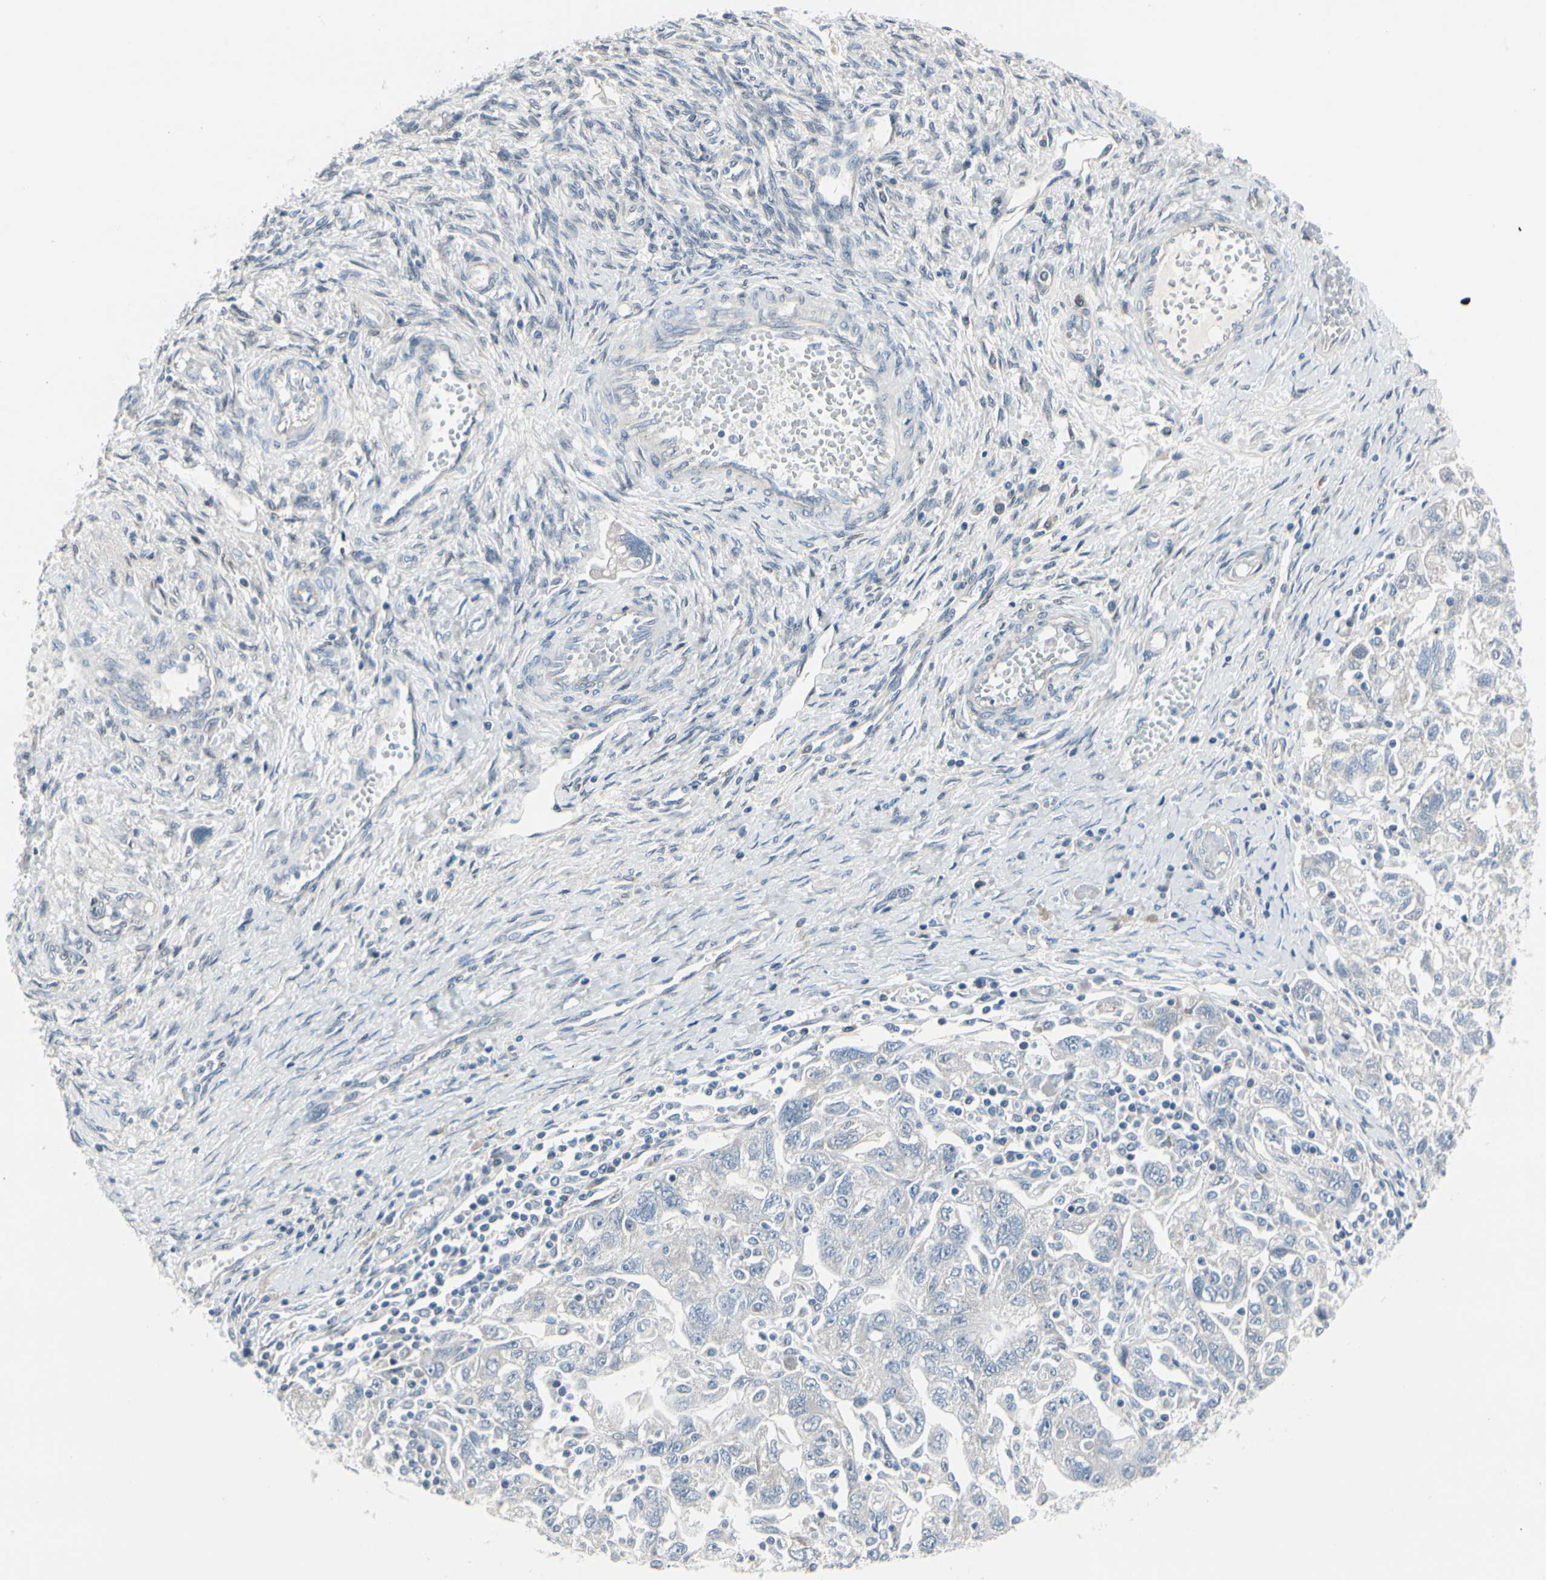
{"staining": {"intensity": "negative", "quantity": "none", "location": "none"}, "tissue": "ovarian cancer", "cell_type": "Tumor cells", "image_type": "cancer", "snomed": [{"axis": "morphology", "description": "Carcinoma, NOS"}, {"axis": "morphology", "description": "Cystadenocarcinoma, serous, NOS"}, {"axis": "topography", "description": "Ovary"}], "caption": "Tumor cells show no significant expression in ovarian serous cystadenocarcinoma.", "gene": "PGR", "patient": {"sex": "female", "age": 69}}